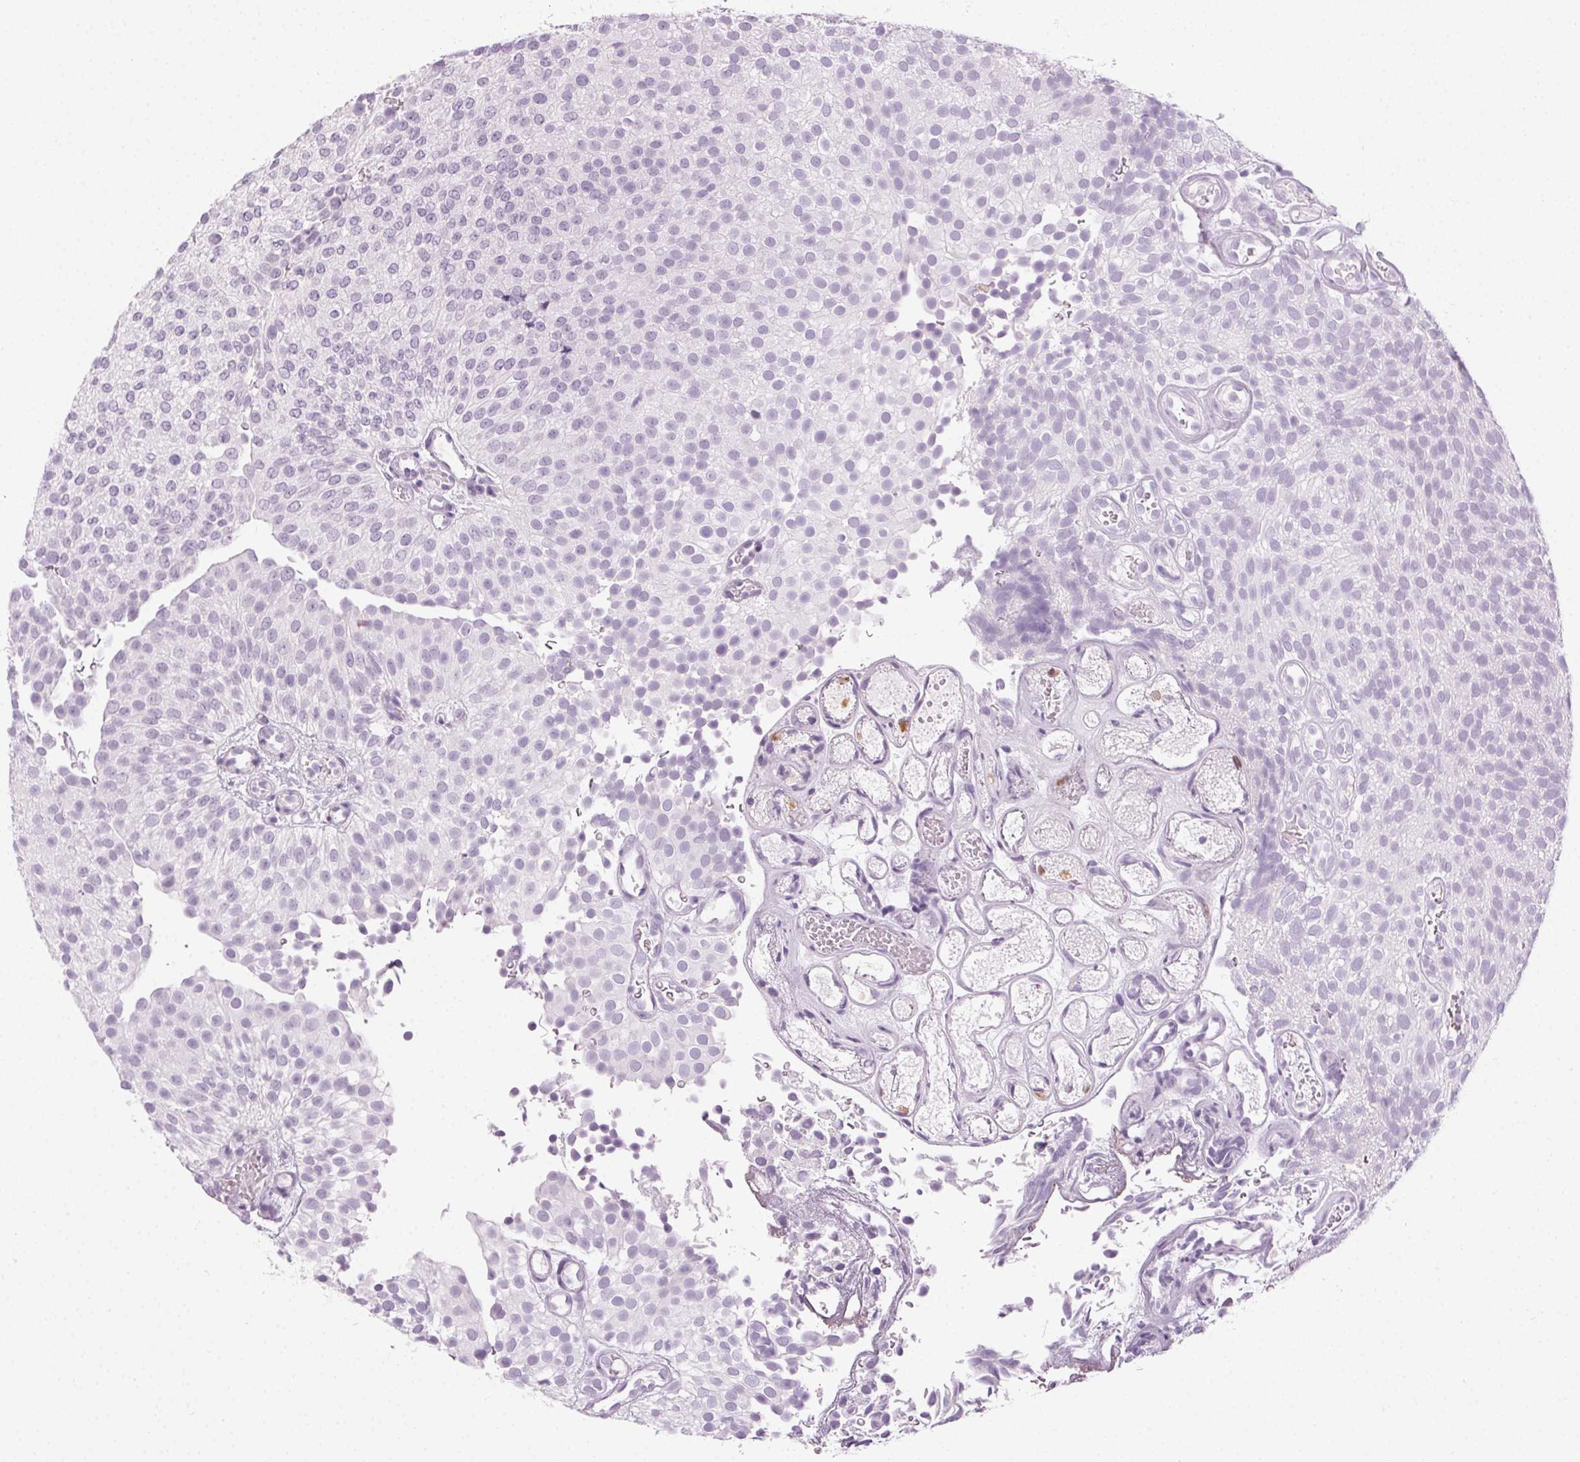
{"staining": {"intensity": "negative", "quantity": "none", "location": "none"}, "tissue": "urothelial cancer", "cell_type": "Tumor cells", "image_type": "cancer", "snomed": [{"axis": "morphology", "description": "Urothelial carcinoma, Low grade"}, {"axis": "topography", "description": "Urinary bladder"}], "caption": "The immunohistochemistry (IHC) histopathology image has no significant staining in tumor cells of urothelial carcinoma (low-grade) tissue.", "gene": "MPO", "patient": {"sex": "male", "age": 78}}